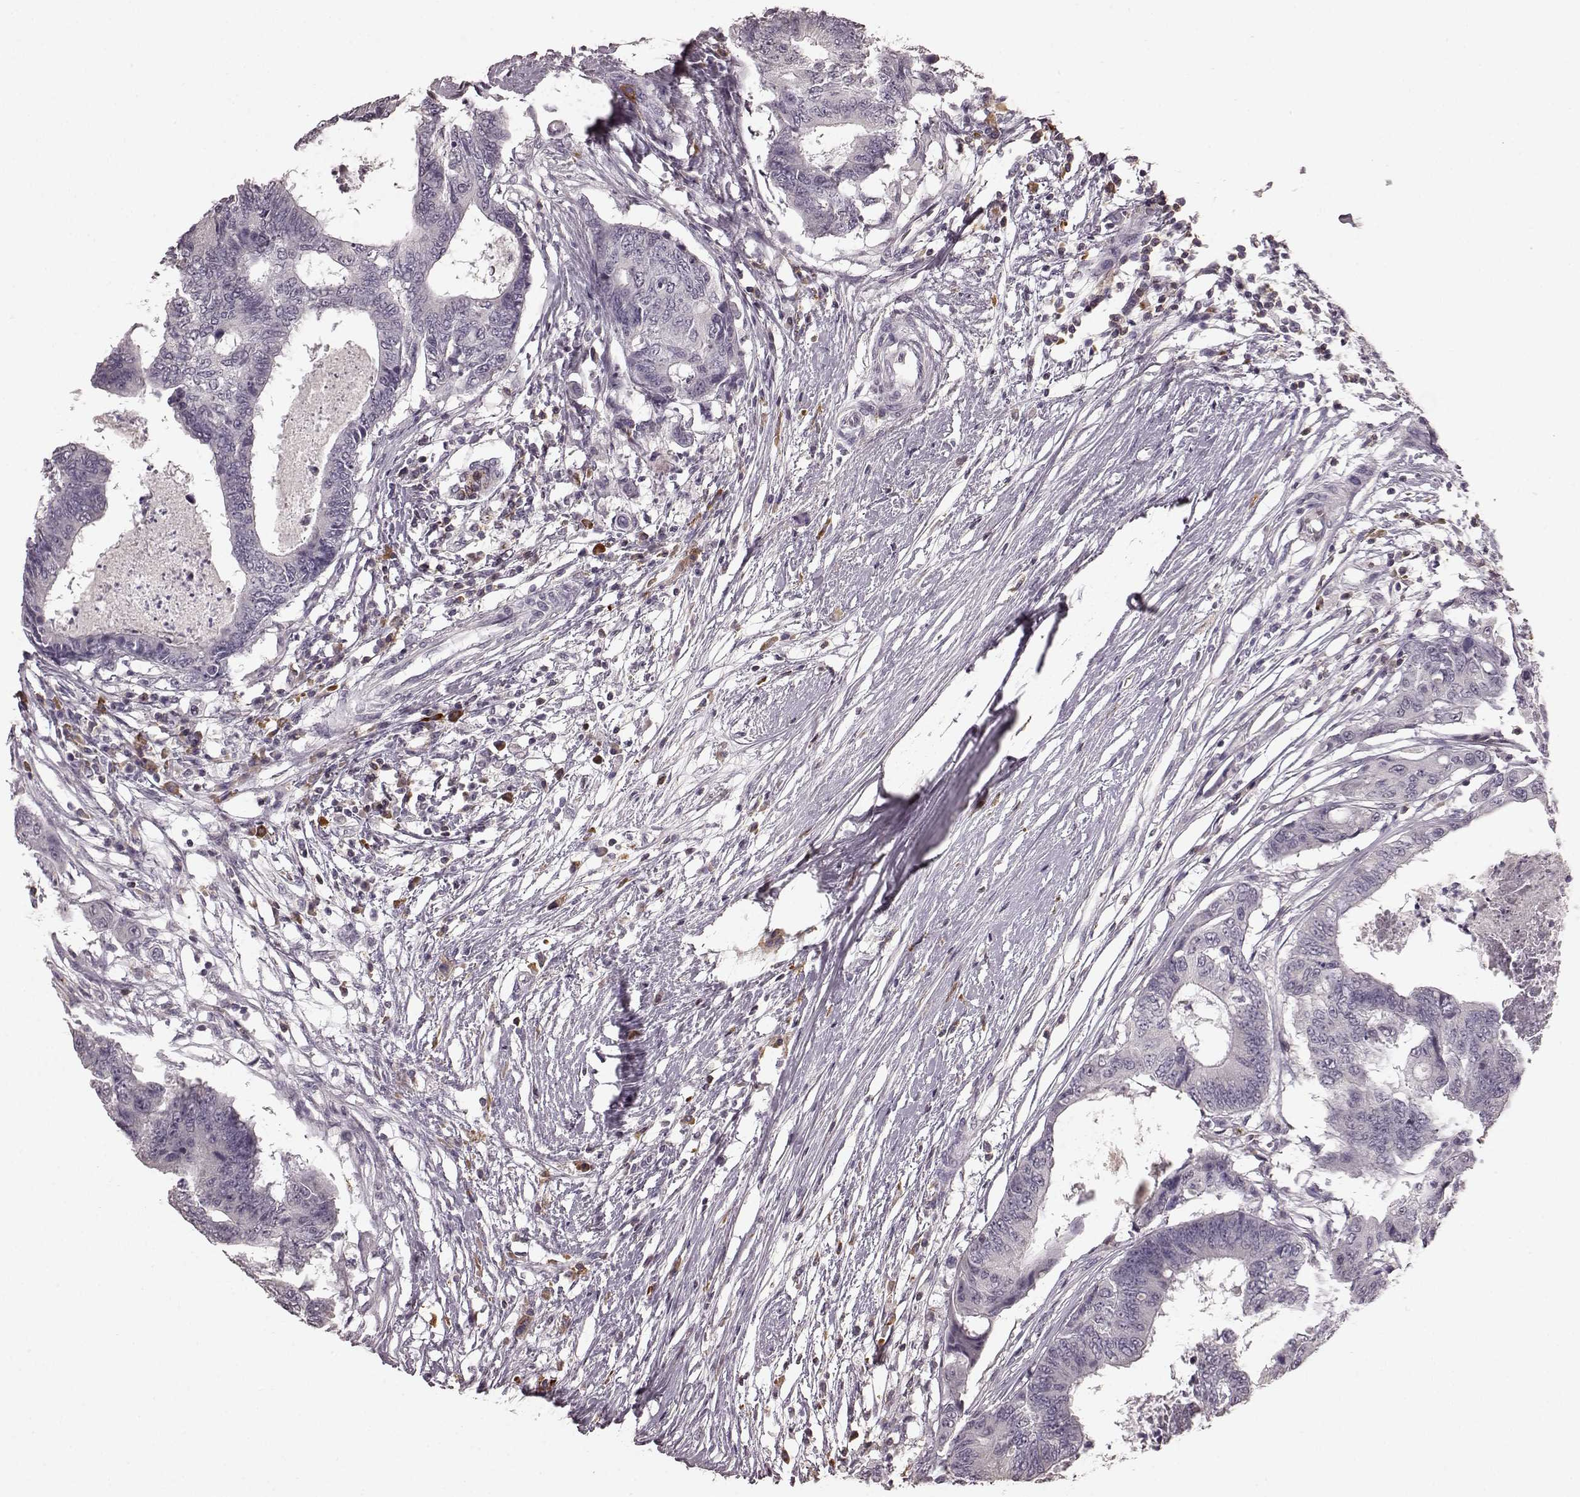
{"staining": {"intensity": "negative", "quantity": "none", "location": "none"}, "tissue": "colorectal cancer", "cell_type": "Tumor cells", "image_type": "cancer", "snomed": [{"axis": "morphology", "description": "Adenocarcinoma, NOS"}, {"axis": "topography", "description": "Colon"}], "caption": "Protein analysis of adenocarcinoma (colorectal) demonstrates no significant staining in tumor cells.", "gene": "CD28", "patient": {"sex": "female", "age": 48}}